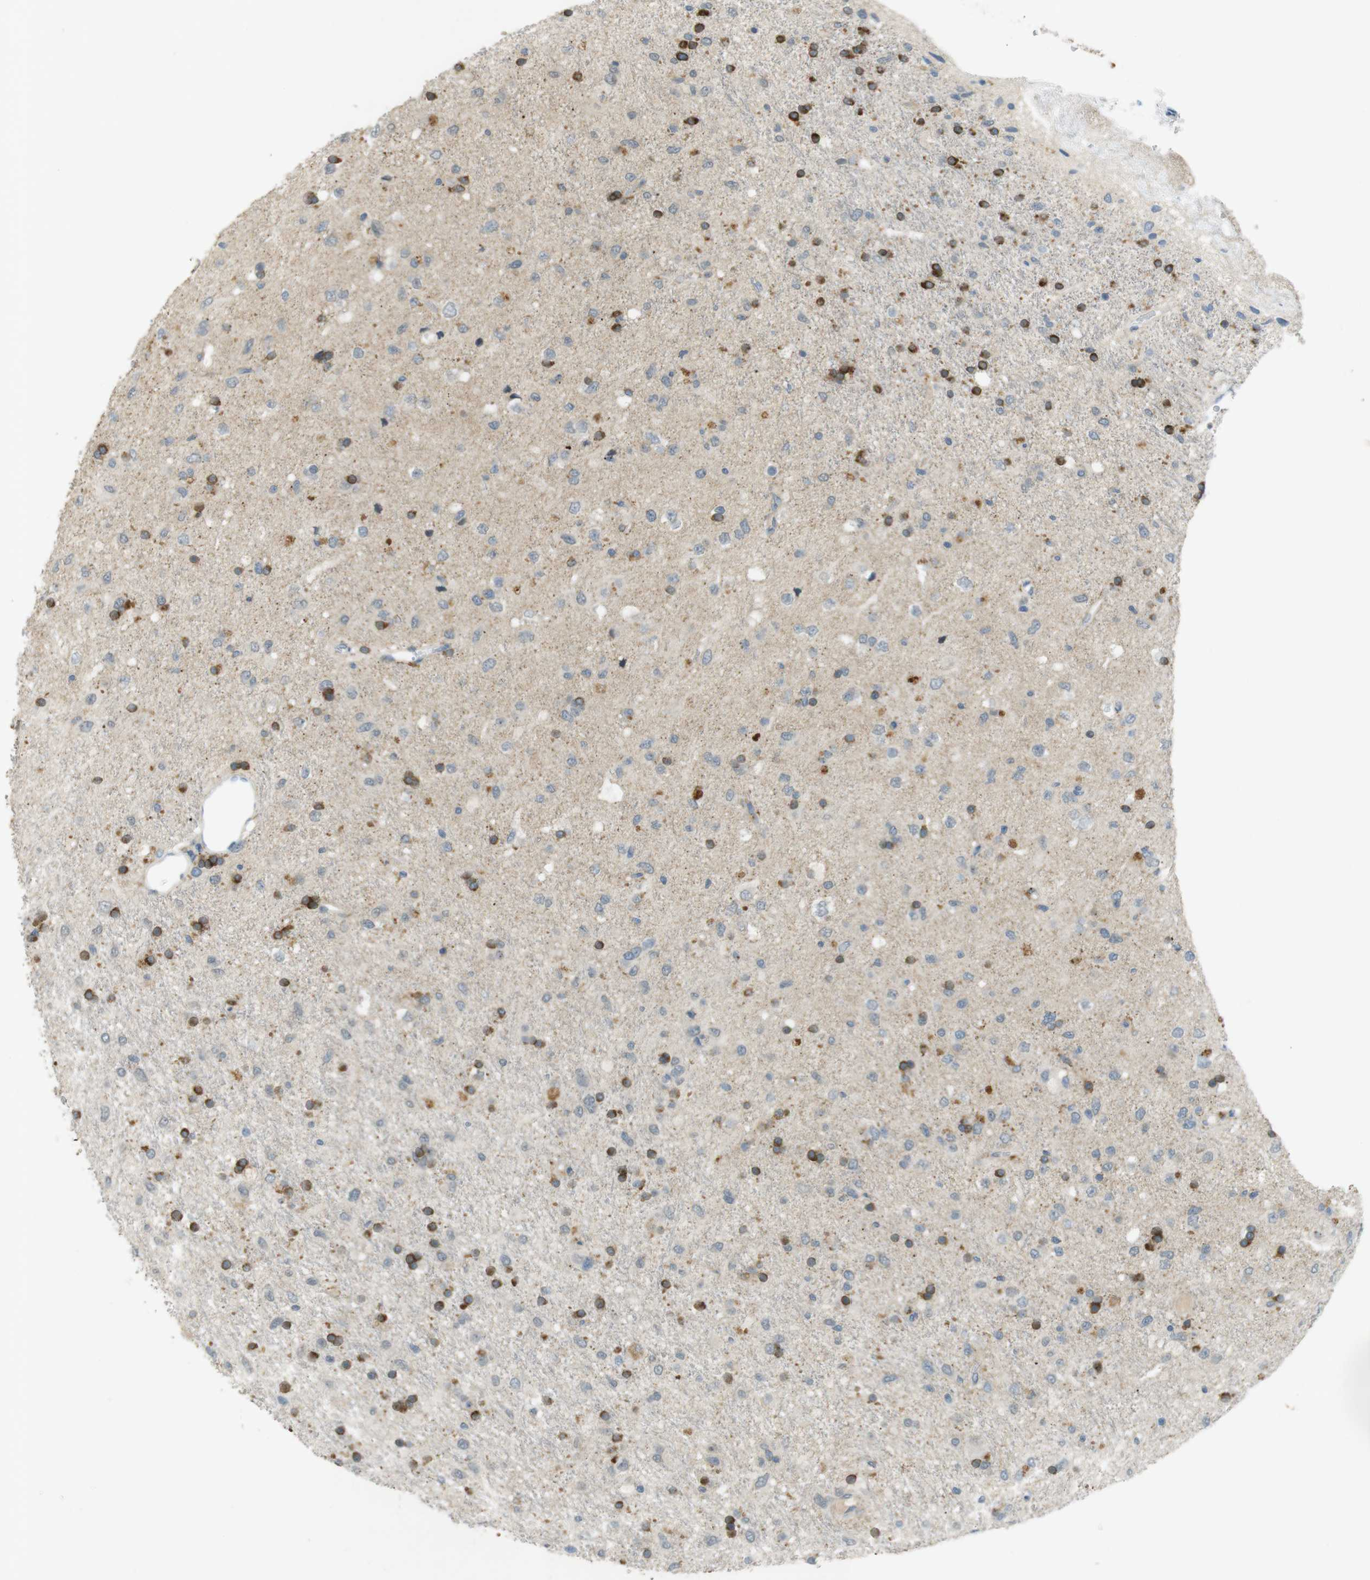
{"staining": {"intensity": "moderate", "quantity": "25%-75%", "location": "cytoplasmic/membranous"}, "tissue": "glioma", "cell_type": "Tumor cells", "image_type": "cancer", "snomed": [{"axis": "morphology", "description": "Glioma, malignant, Low grade"}, {"axis": "topography", "description": "Brain"}], "caption": "IHC staining of malignant glioma (low-grade), which shows medium levels of moderate cytoplasmic/membranous staining in about 25%-75% of tumor cells indicating moderate cytoplasmic/membranous protein positivity. The staining was performed using DAB (3,3'-diaminobenzidine) (brown) for protein detection and nuclei were counterstained in hematoxylin (blue).", "gene": "UGT8", "patient": {"sex": "male", "age": 77}}